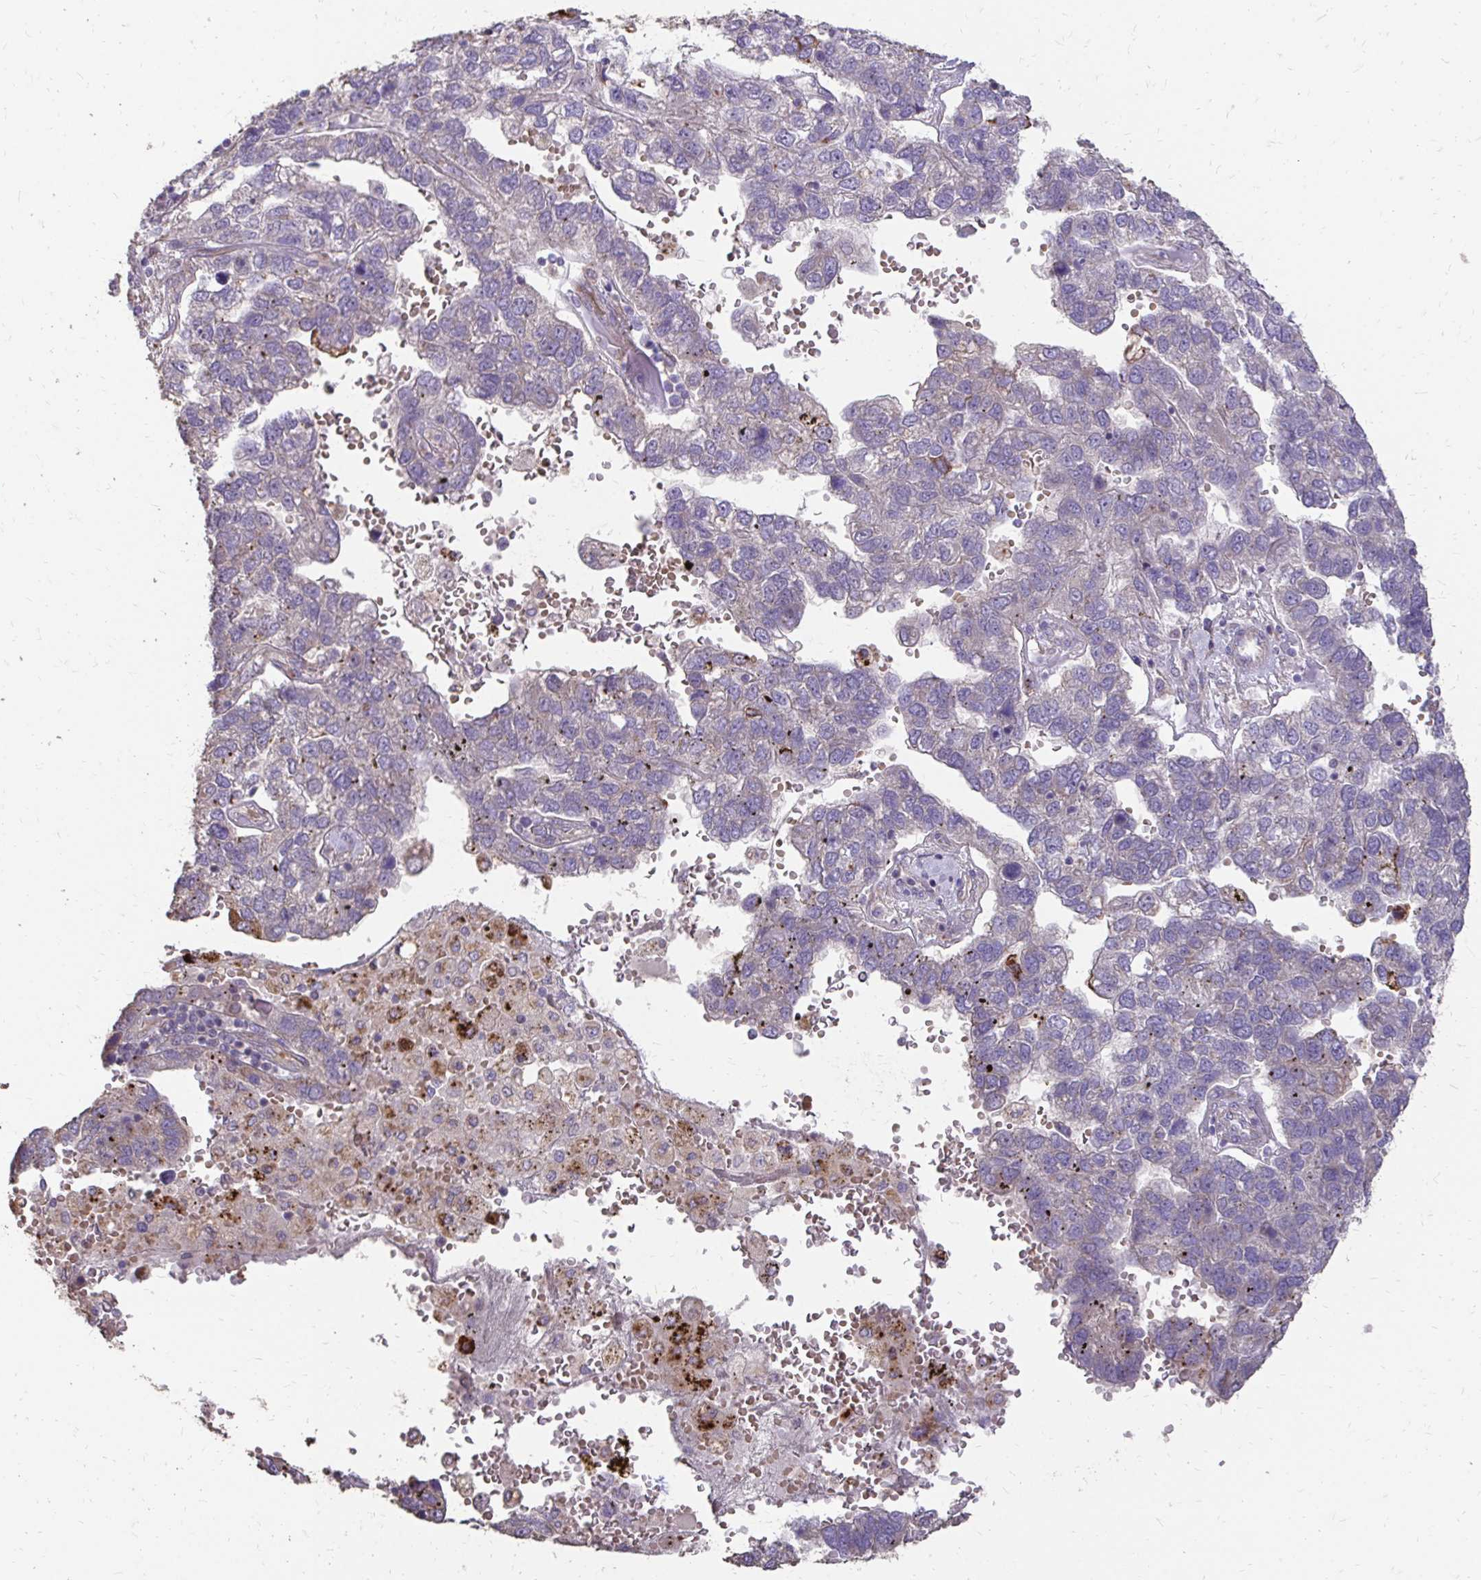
{"staining": {"intensity": "negative", "quantity": "none", "location": "none"}, "tissue": "pancreatic cancer", "cell_type": "Tumor cells", "image_type": "cancer", "snomed": [{"axis": "morphology", "description": "Adenocarcinoma, NOS"}, {"axis": "topography", "description": "Pancreas"}], "caption": "Immunohistochemistry (IHC) image of pancreatic cancer stained for a protein (brown), which demonstrates no expression in tumor cells.", "gene": "MYORG", "patient": {"sex": "female", "age": 61}}